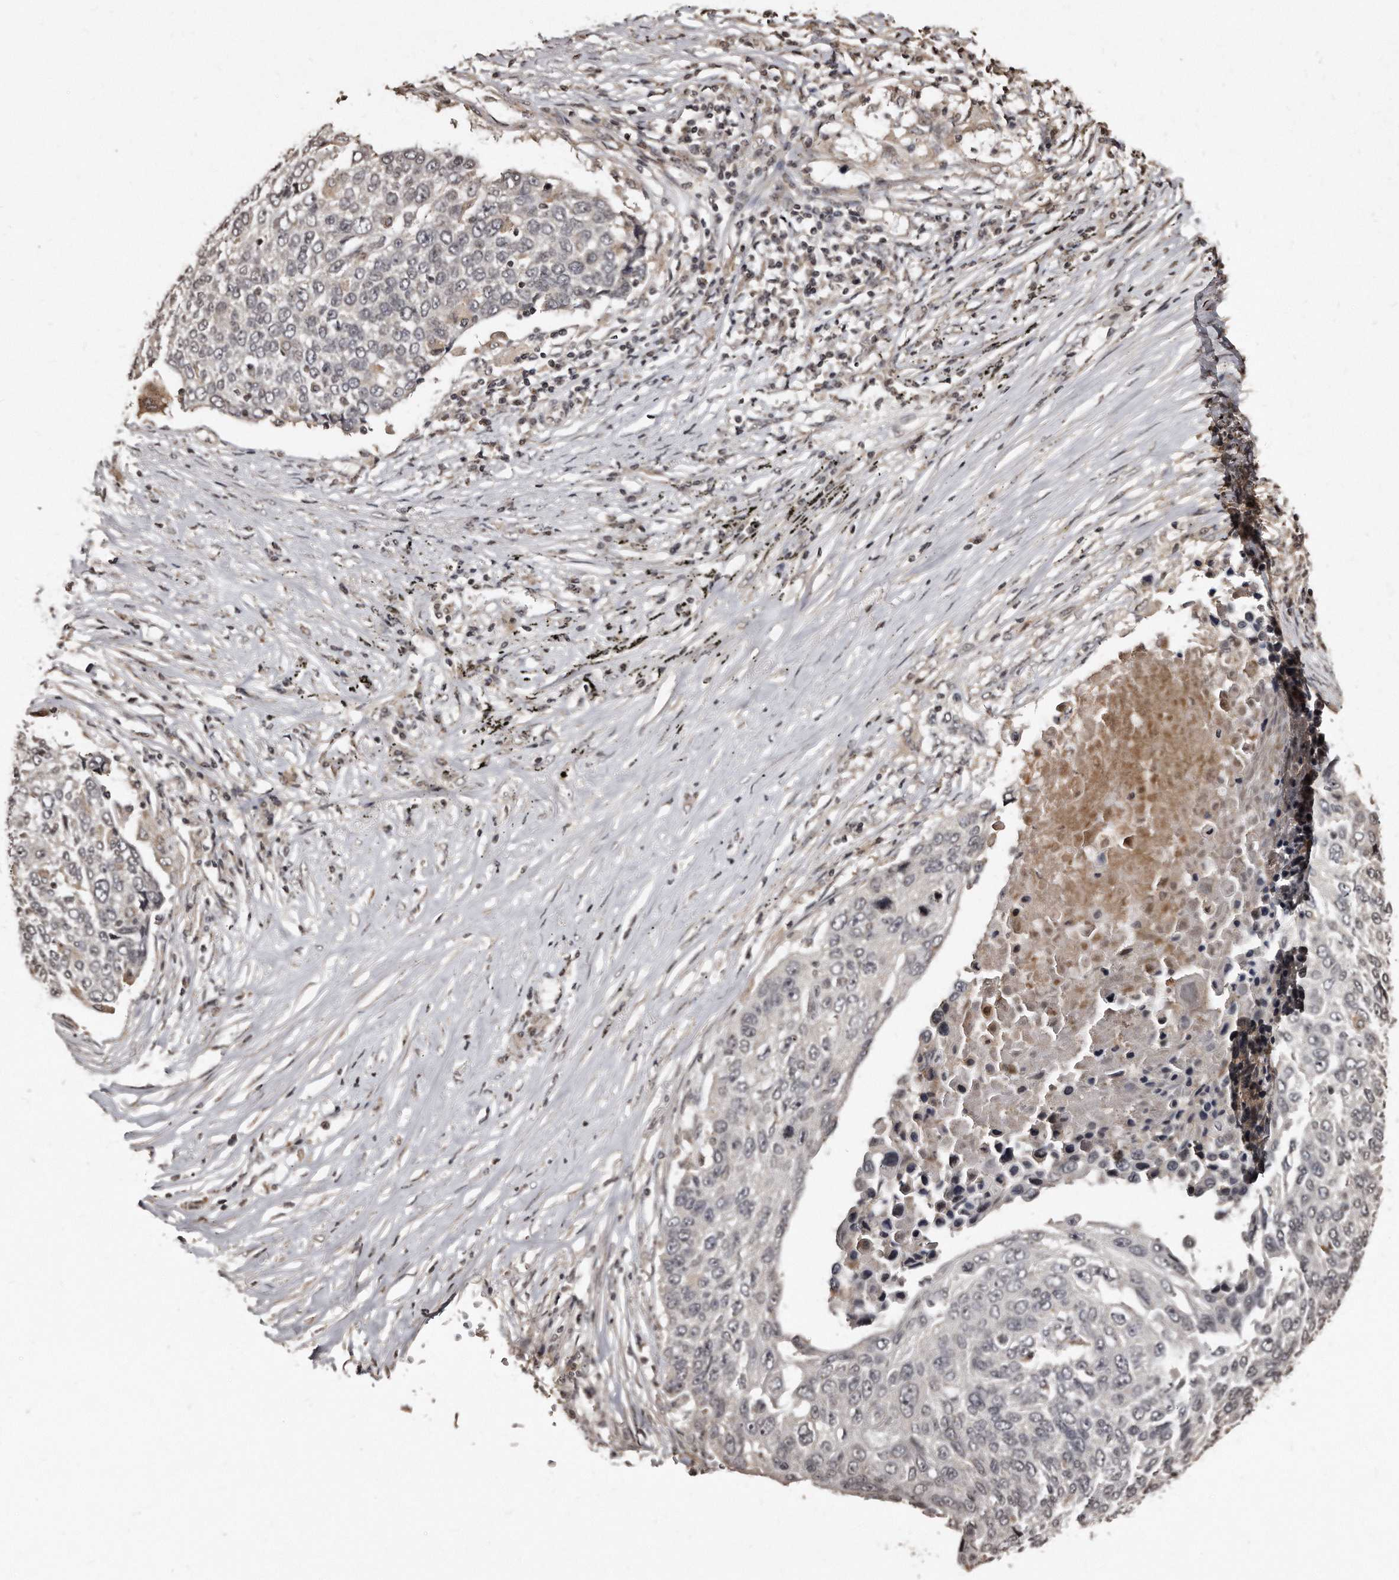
{"staining": {"intensity": "negative", "quantity": "none", "location": "none"}, "tissue": "lung cancer", "cell_type": "Tumor cells", "image_type": "cancer", "snomed": [{"axis": "morphology", "description": "Squamous cell carcinoma, NOS"}, {"axis": "topography", "description": "Lung"}], "caption": "High magnification brightfield microscopy of lung cancer (squamous cell carcinoma) stained with DAB (3,3'-diaminobenzidine) (brown) and counterstained with hematoxylin (blue): tumor cells show no significant staining.", "gene": "TSHR", "patient": {"sex": "male", "age": 66}}